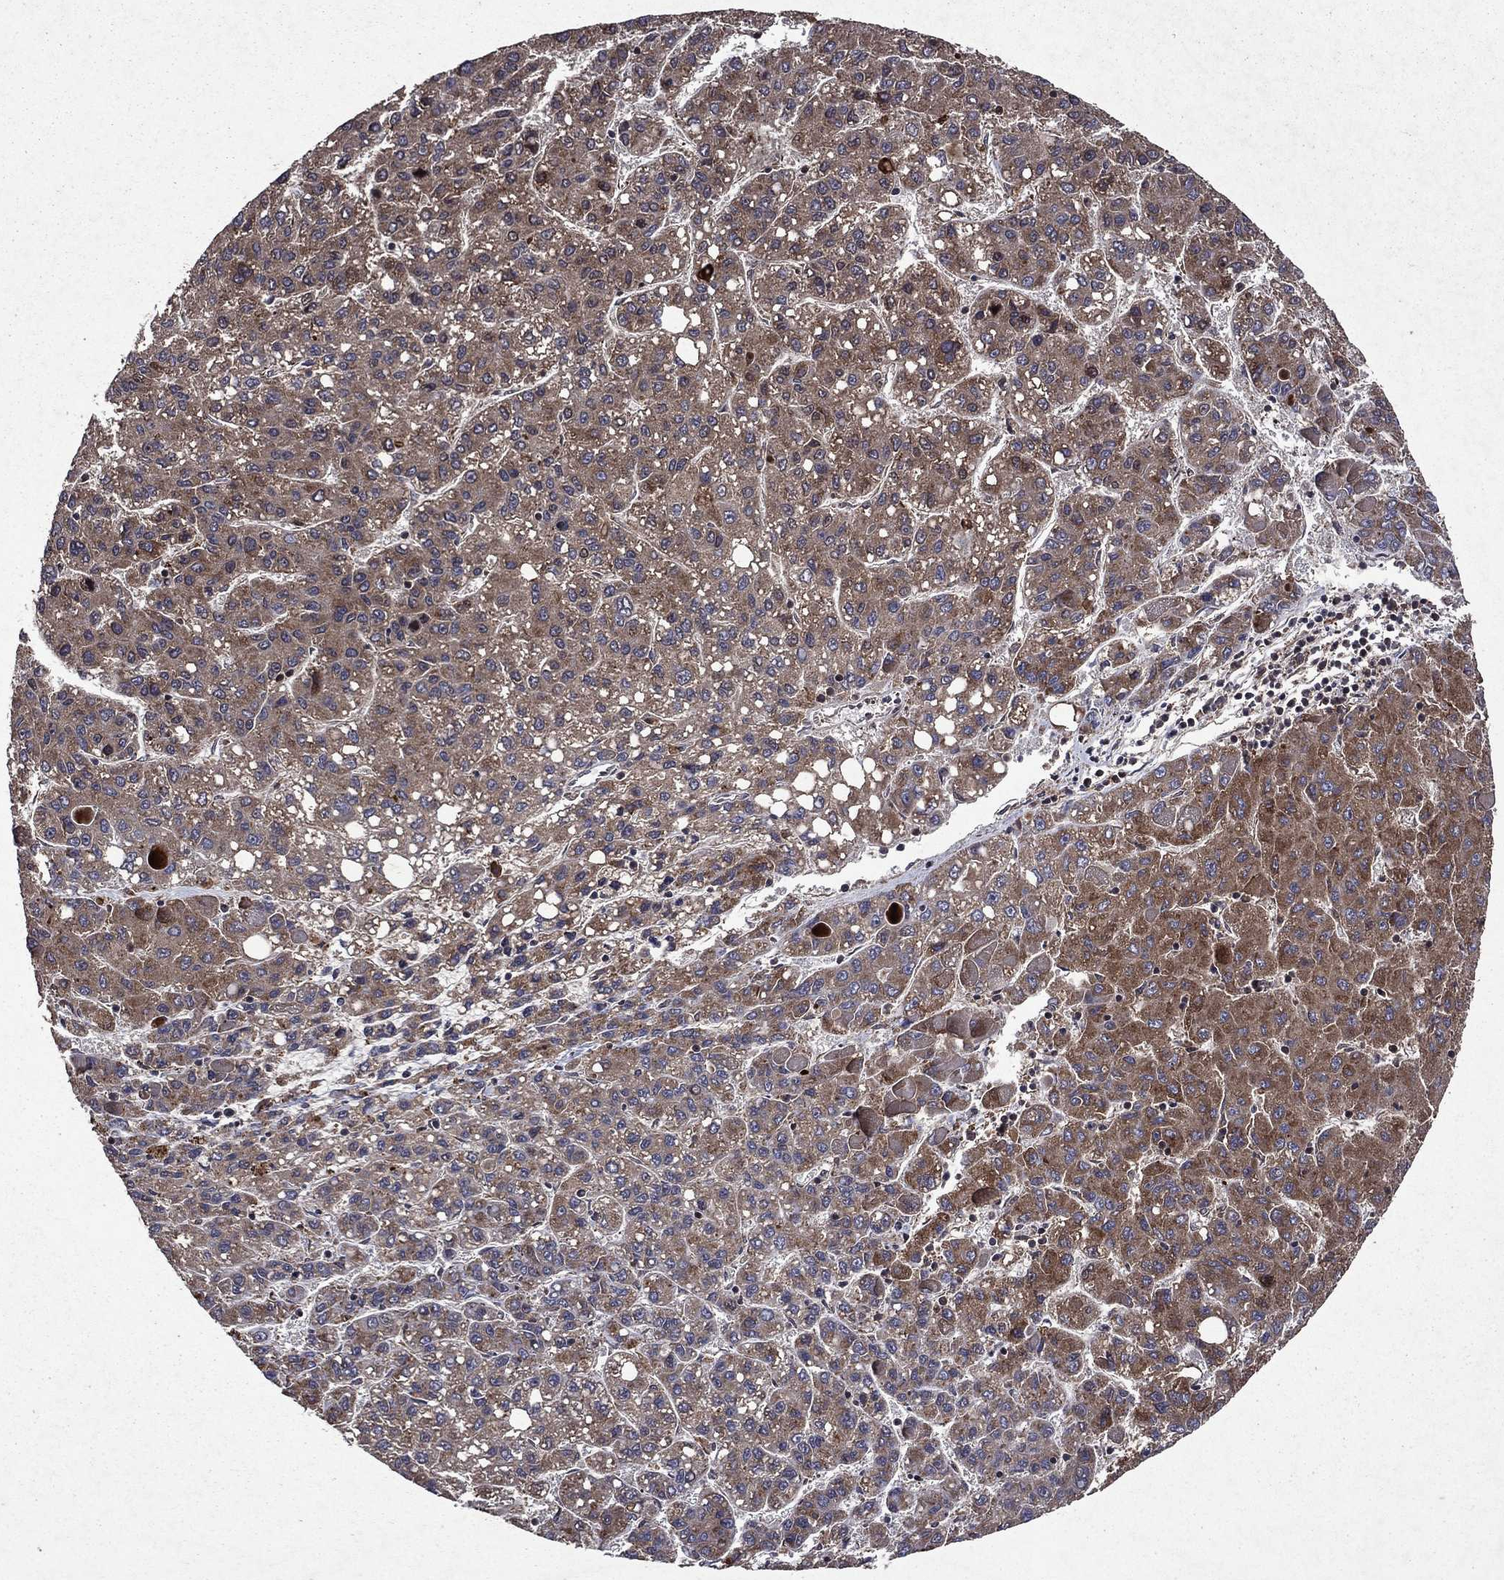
{"staining": {"intensity": "moderate", "quantity": ">75%", "location": "cytoplasmic/membranous"}, "tissue": "liver cancer", "cell_type": "Tumor cells", "image_type": "cancer", "snomed": [{"axis": "morphology", "description": "Carcinoma, Hepatocellular, NOS"}, {"axis": "topography", "description": "Liver"}], "caption": "A high-resolution histopathology image shows IHC staining of liver cancer (hepatocellular carcinoma), which exhibits moderate cytoplasmic/membranous staining in approximately >75% of tumor cells.", "gene": "EIF2B4", "patient": {"sex": "female", "age": 82}}